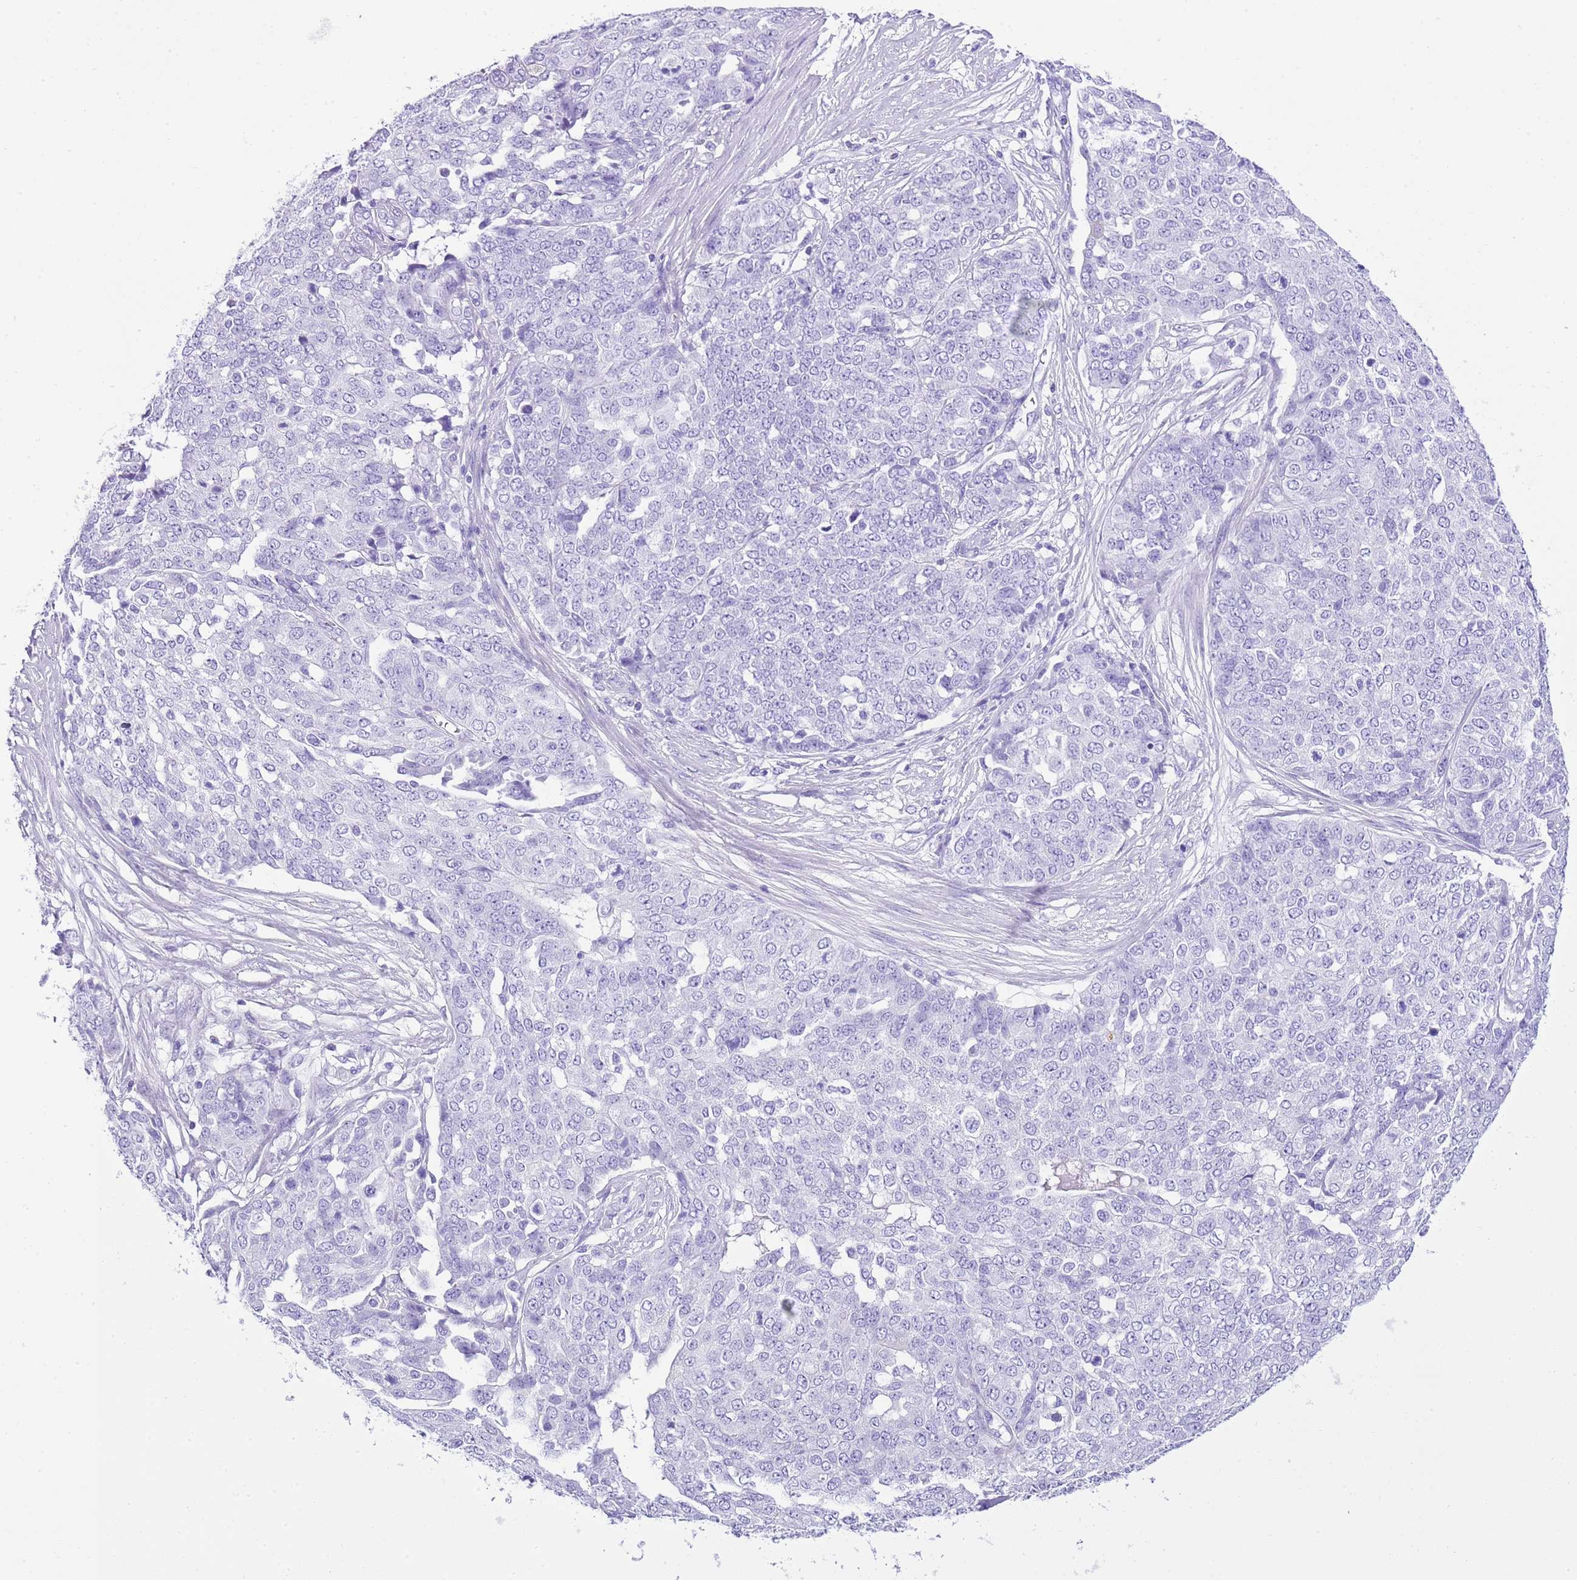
{"staining": {"intensity": "negative", "quantity": "none", "location": "none"}, "tissue": "ovarian cancer", "cell_type": "Tumor cells", "image_type": "cancer", "snomed": [{"axis": "morphology", "description": "Cystadenocarcinoma, serous, NOS"}, {"axis": "topography", "description": "Soft tissue"}, {"axis": "topography", "description": "Ovary"}], "caption": "Tumor cells are negative for protein expression in human ovarian cancer.", "gene": "KCNC1", "patient": {"sex": "female", "age": 57}}